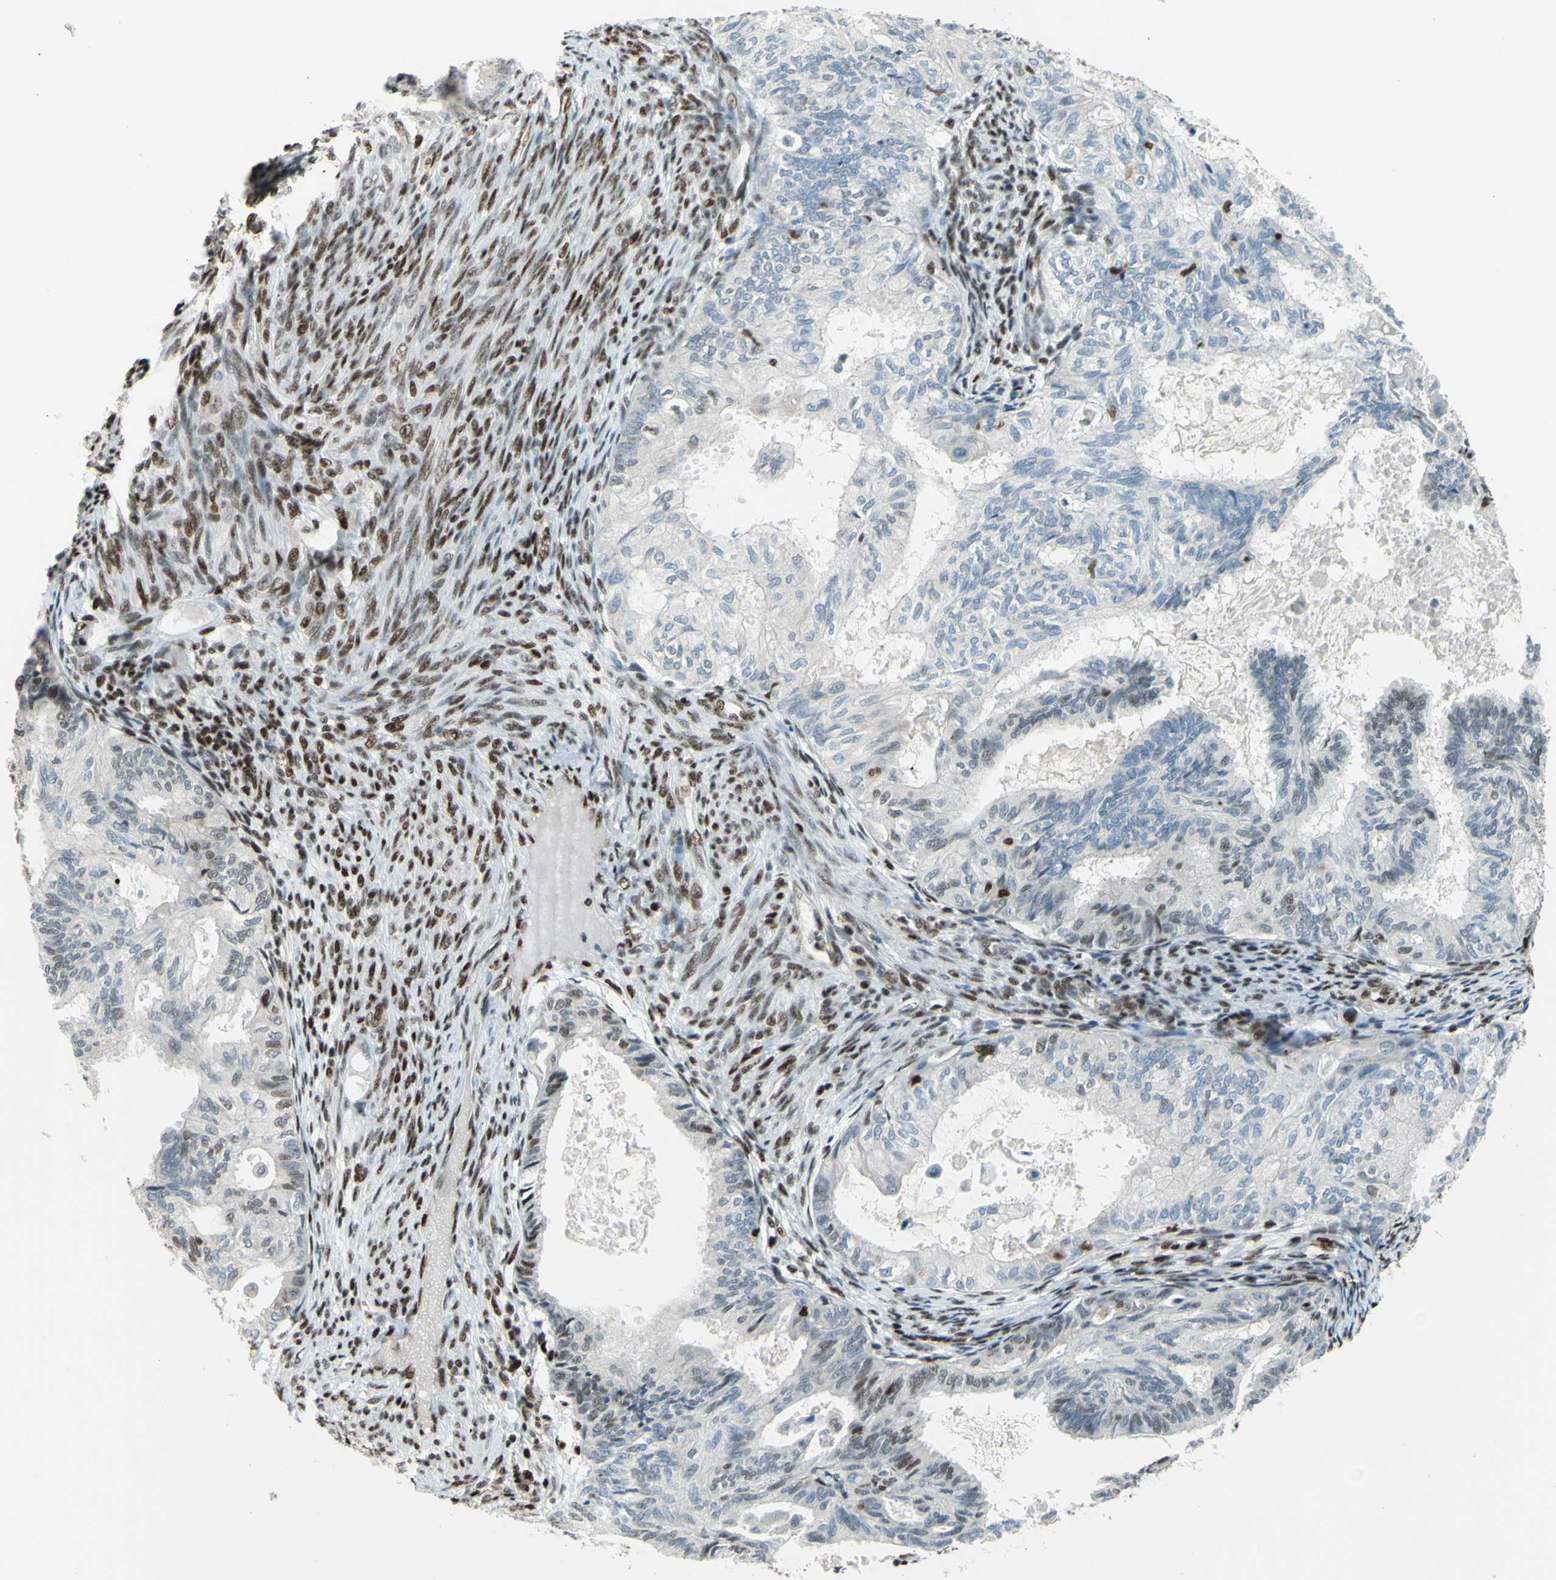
{"staining": {"intensity": "negative", "quantity": "none", "location": "none"}, "tissue": "cervical cancer", "cell_type": "Tumor cells", "image_type": "cancer", "snomed": [{"axis": "morphology", "description": "Normal tissue, NOS"}, {"axis": "morphology", "description": "Adenocarcinoma, NOS"}, {"axis": "topography", "description": "Cervix"}, {"axis": "topography", "description": "Endometrium"}], "caption": "A photomicrograph of human cervical adenocarcinoma is negative for staining in tumor cells.", "gene": "FKBP5", "patient": {"sex": "female", "age": 86}}